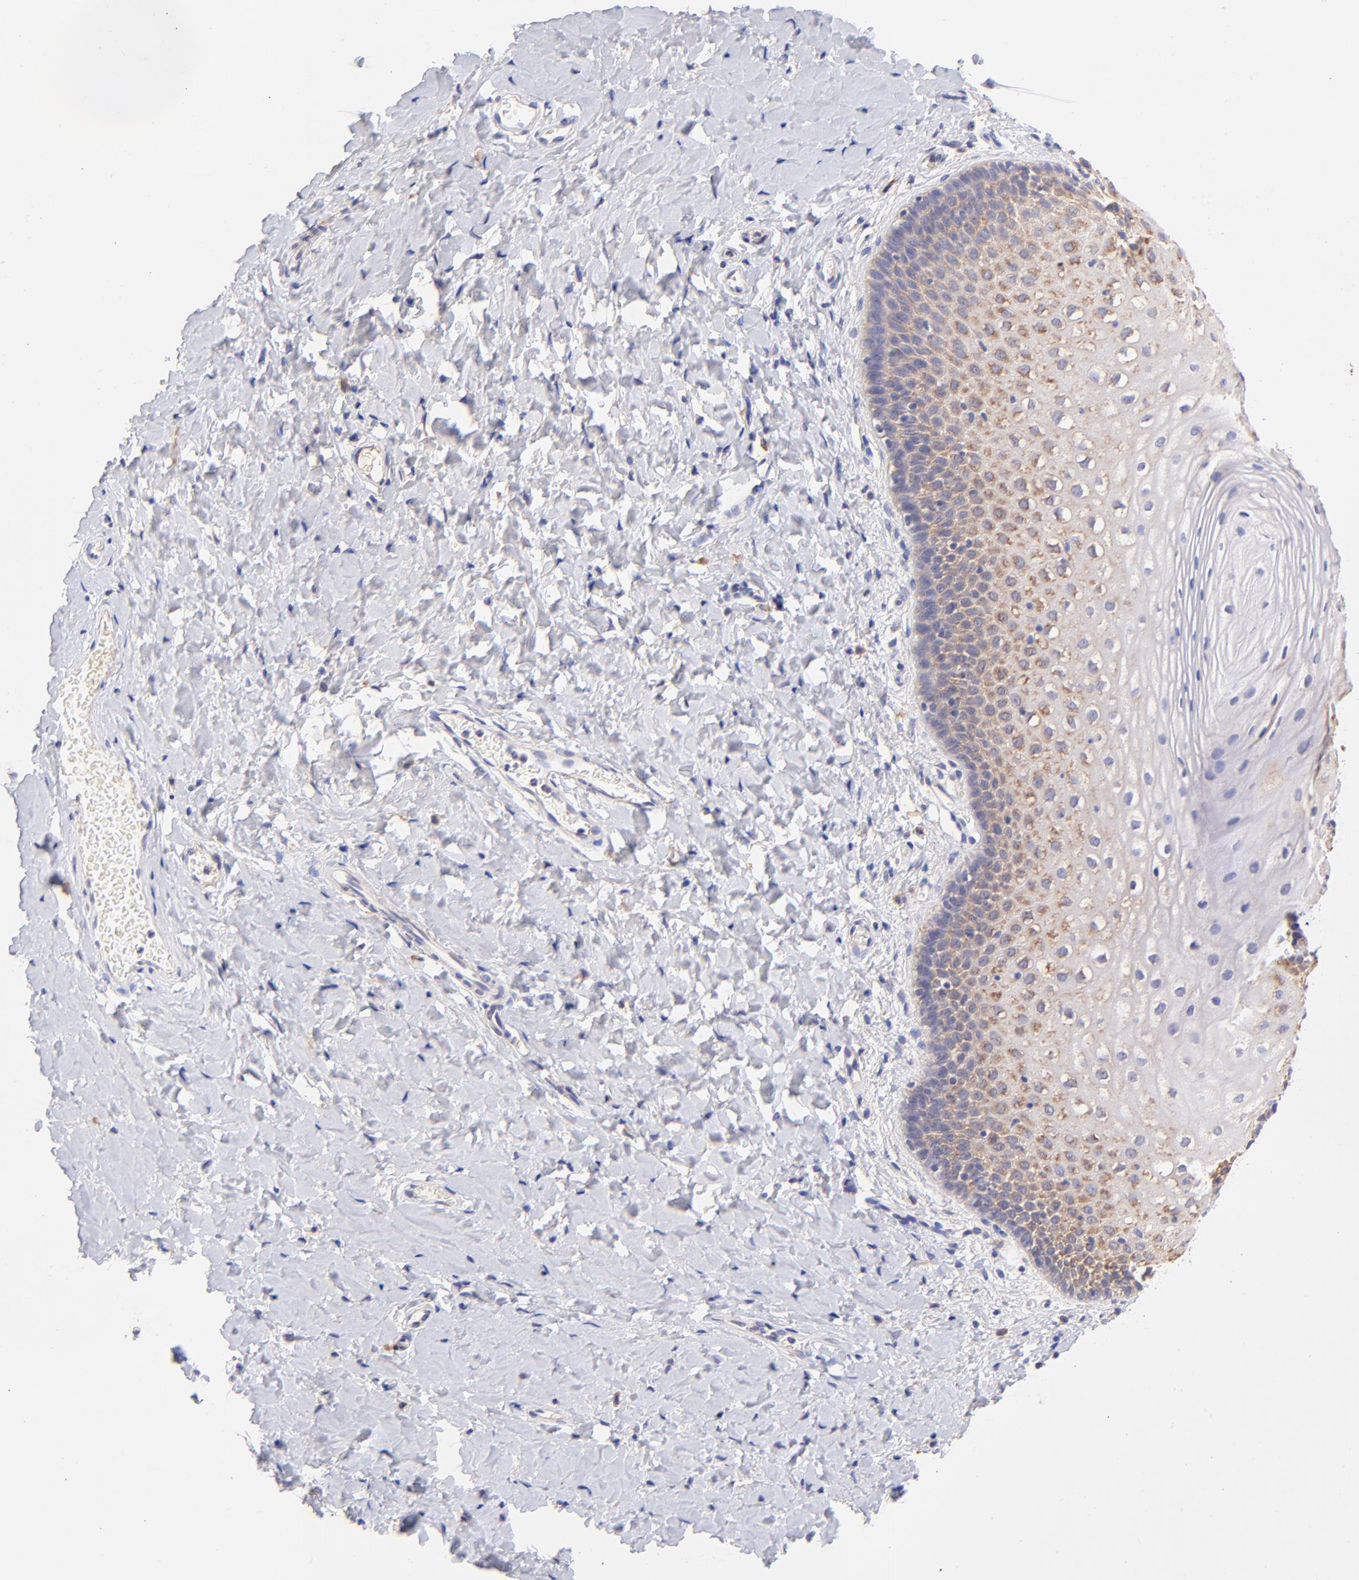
{"staining": {"intensity": "weak", "quantity": "25%-75%", "location": "cytoplasmic/membranous"}, "tissue": "vagina", "cell_type": "Squamous epithelial cells", "image_type": "normal", "snomed": [{"axis": "morphology", "description": "Normal tissue, NOS"}, {"axis": "topography", "description": "Vagina"}], "caption": "Protein expression by IHC demonstrates weak cytoplasmic/membranous positivity in approximately 25%-75% of squamous epithelial cells in unremarkable vagina.", "gene": "RPL11", "patient": {"sex": "female", "age": 55}}